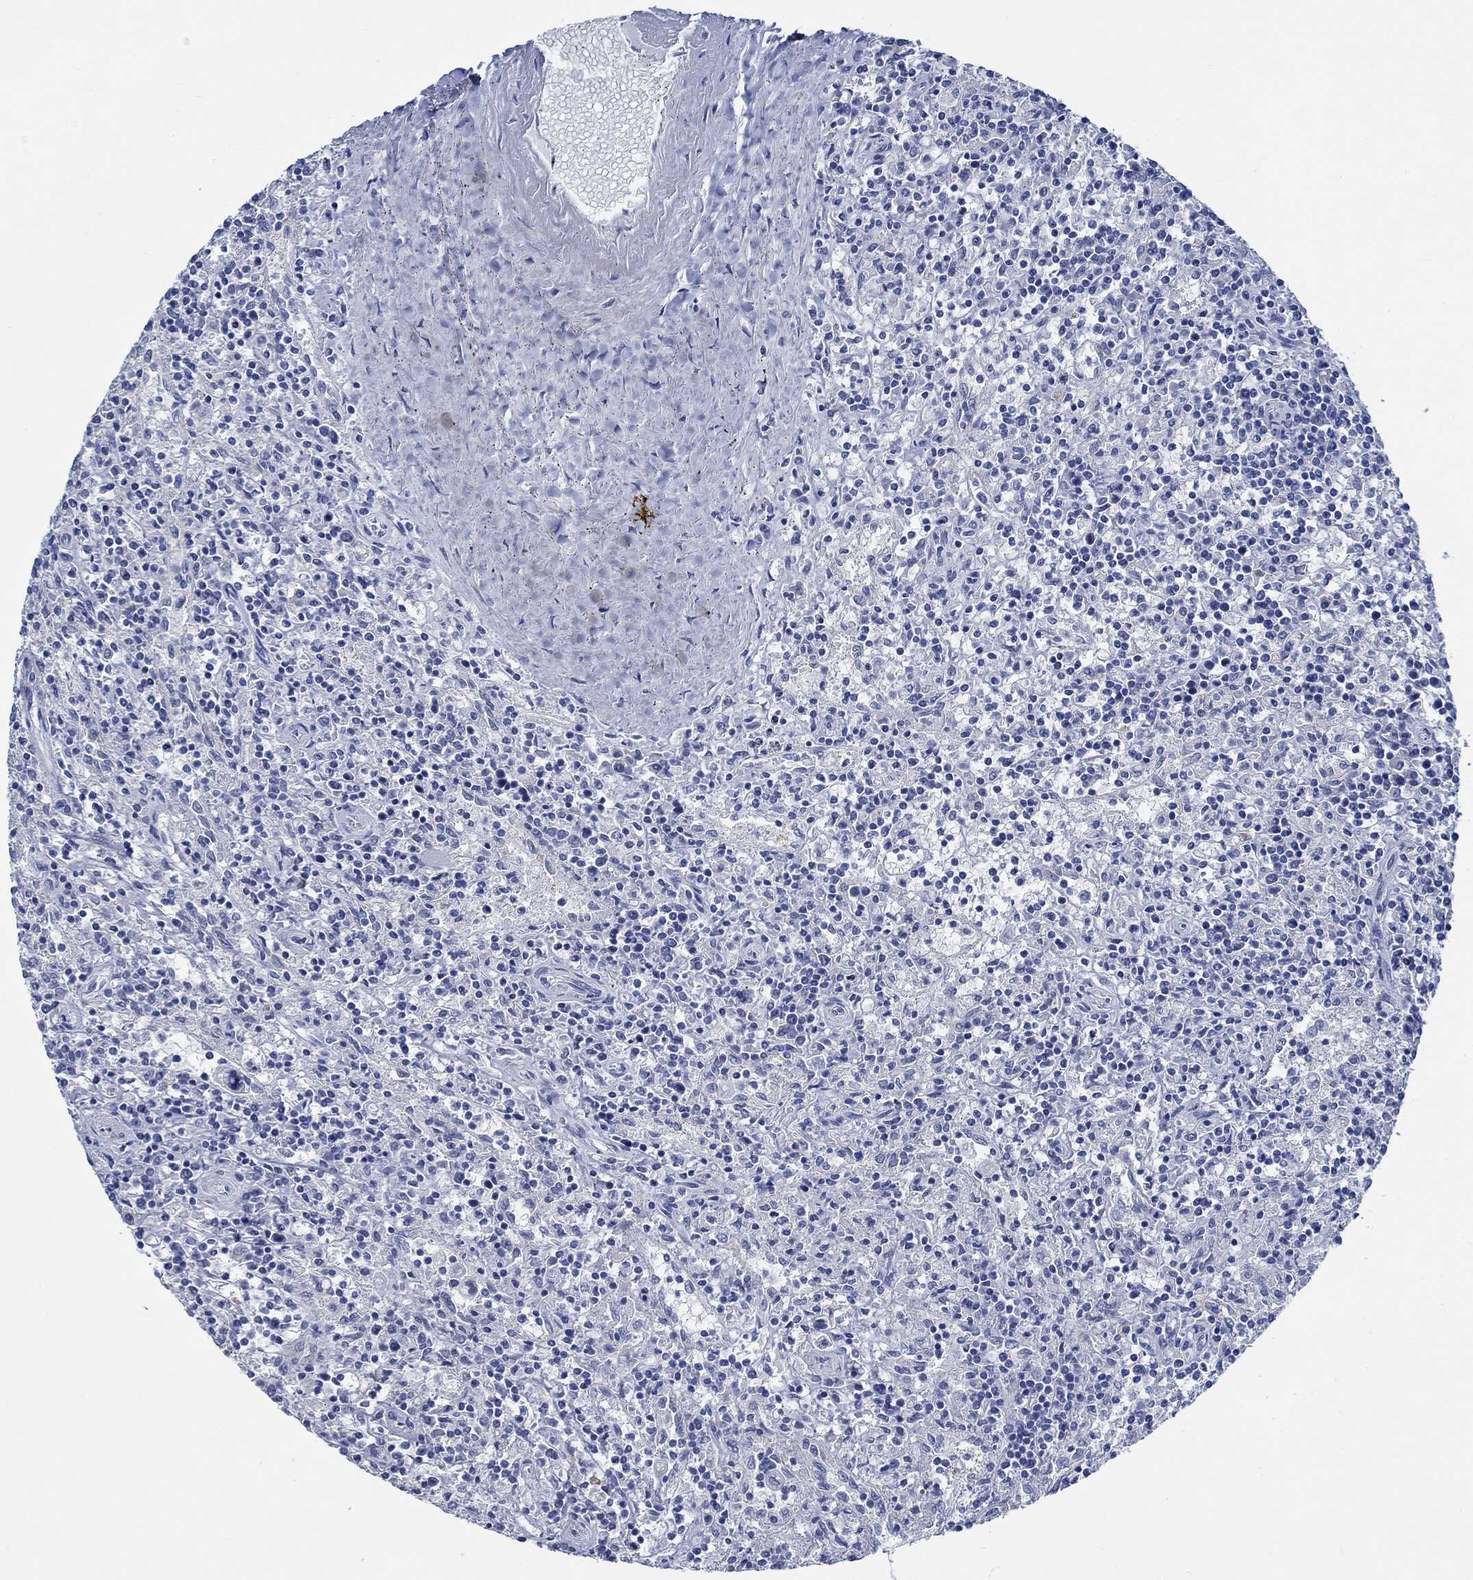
{"staining": {"intensity": "negative", "quantity": "none", "location": "none"}, "tissue": "lymphoma", "cell_type": "Tumor cells", "image_type": "cancer", "snomed": [{"axis": "morphology", "description": "Malignant lymphoma, non-Hodgkin's type, Low grade"}, {"axis": "topography", "description": "Spleen"}], "caption": "Tumor cells show no significant protein positivity in lymphoma. (Stains: DAB immunohistochemistry (IHC) with hematoxylin counter stain, Microscopy: brightfield microscopy at high magnification).", "gene": "SVEP1", "patient": {"sex": "male", "age": 62}}